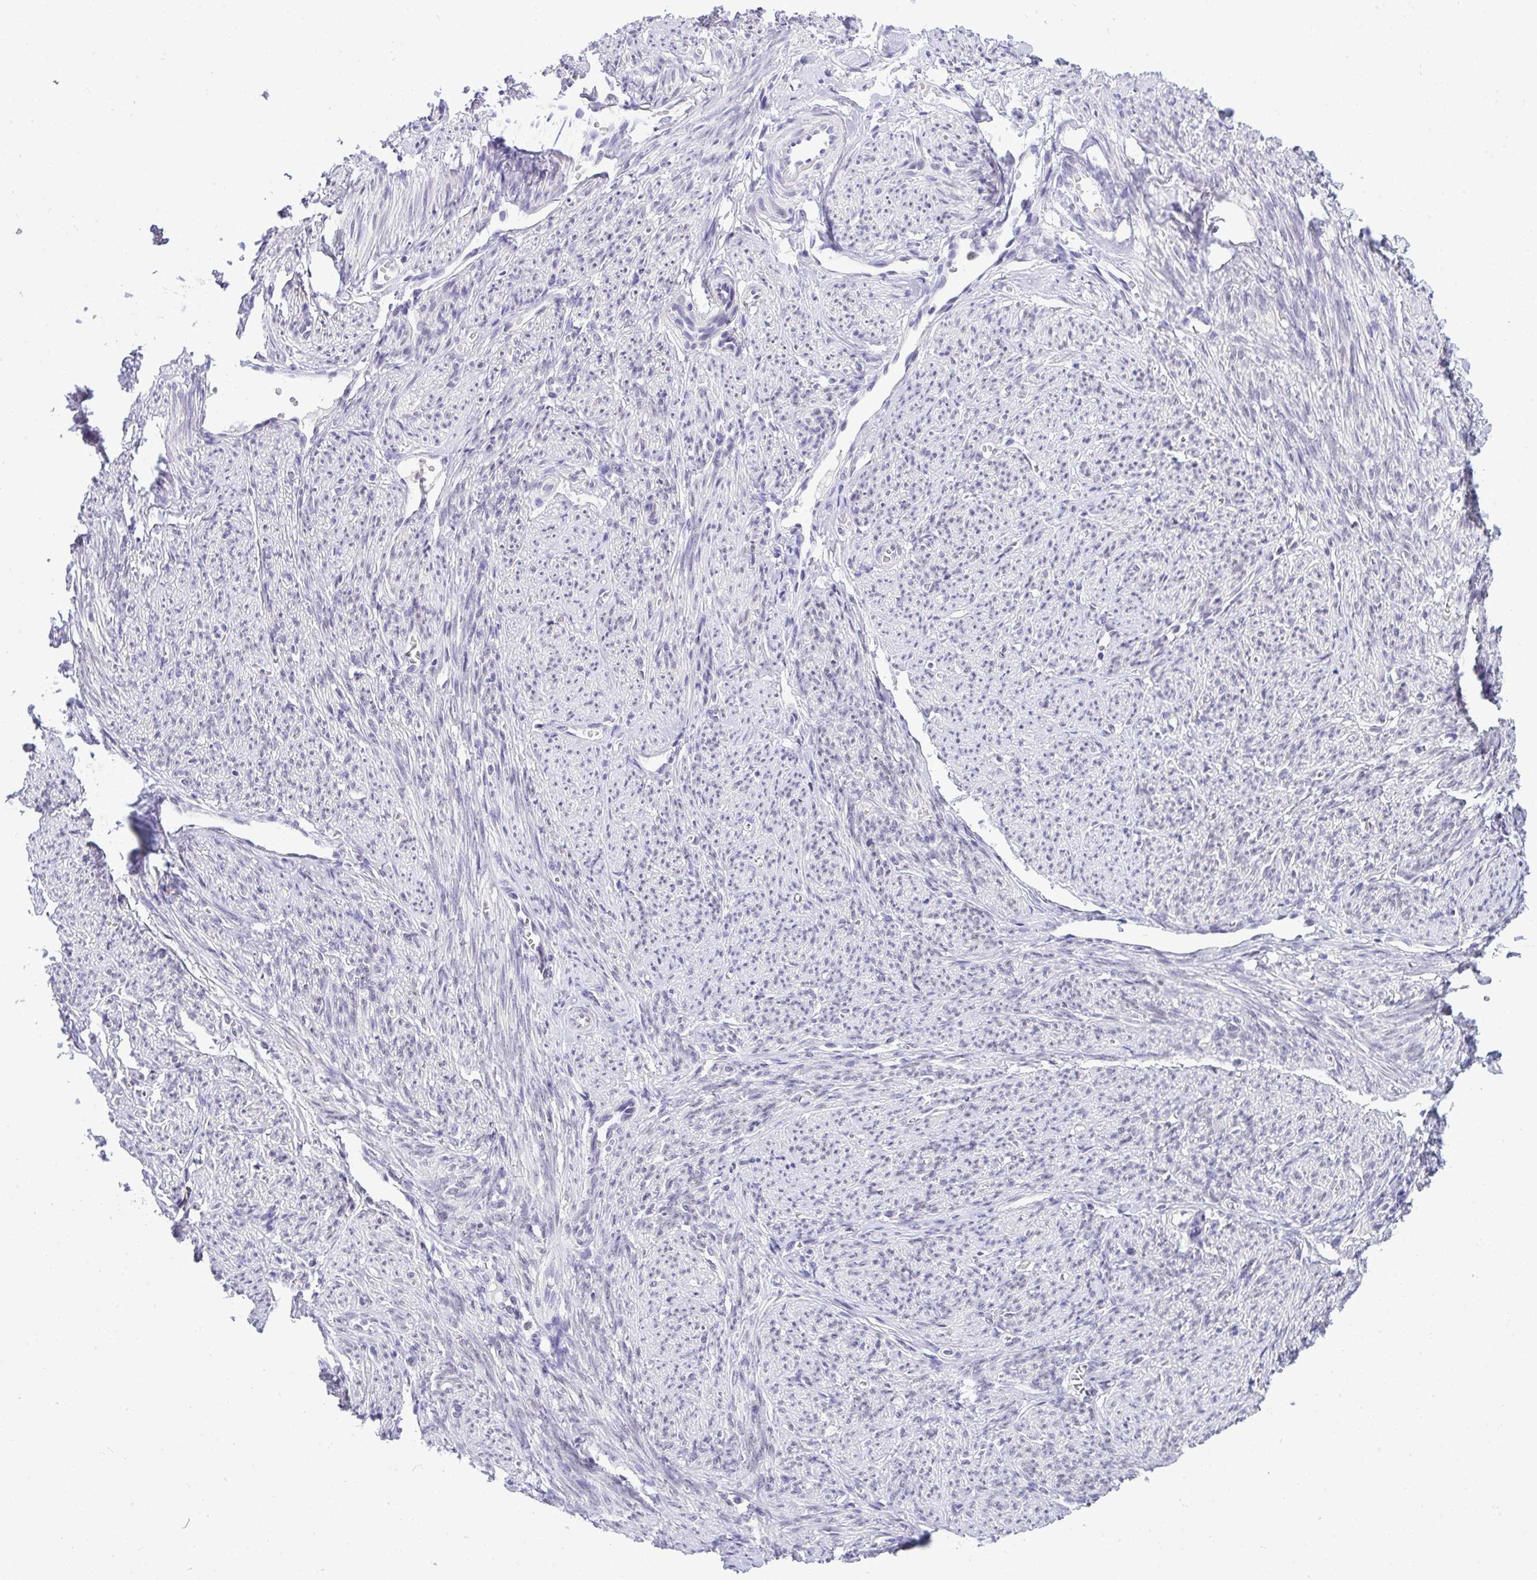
{"staining": {"intensity": "weak", "quantity": "<25%", "location": "nuclear"}, "tissue": "smooth muscle", "cell_type": "Smooth muscle cells", "image_type": "normal", "snomed": [{"axis": "morphology", "description": "Normal tissue, NOS"}, {"axis": "topography", "description": "Smooth muscle"}], "caption": "Immunohistochemical staining of benign smooth muscle demonstrates no significant positivity in smooth muscle cells.", "gene": "THOP1", "patient": {"sex": "female", "age": 65}}